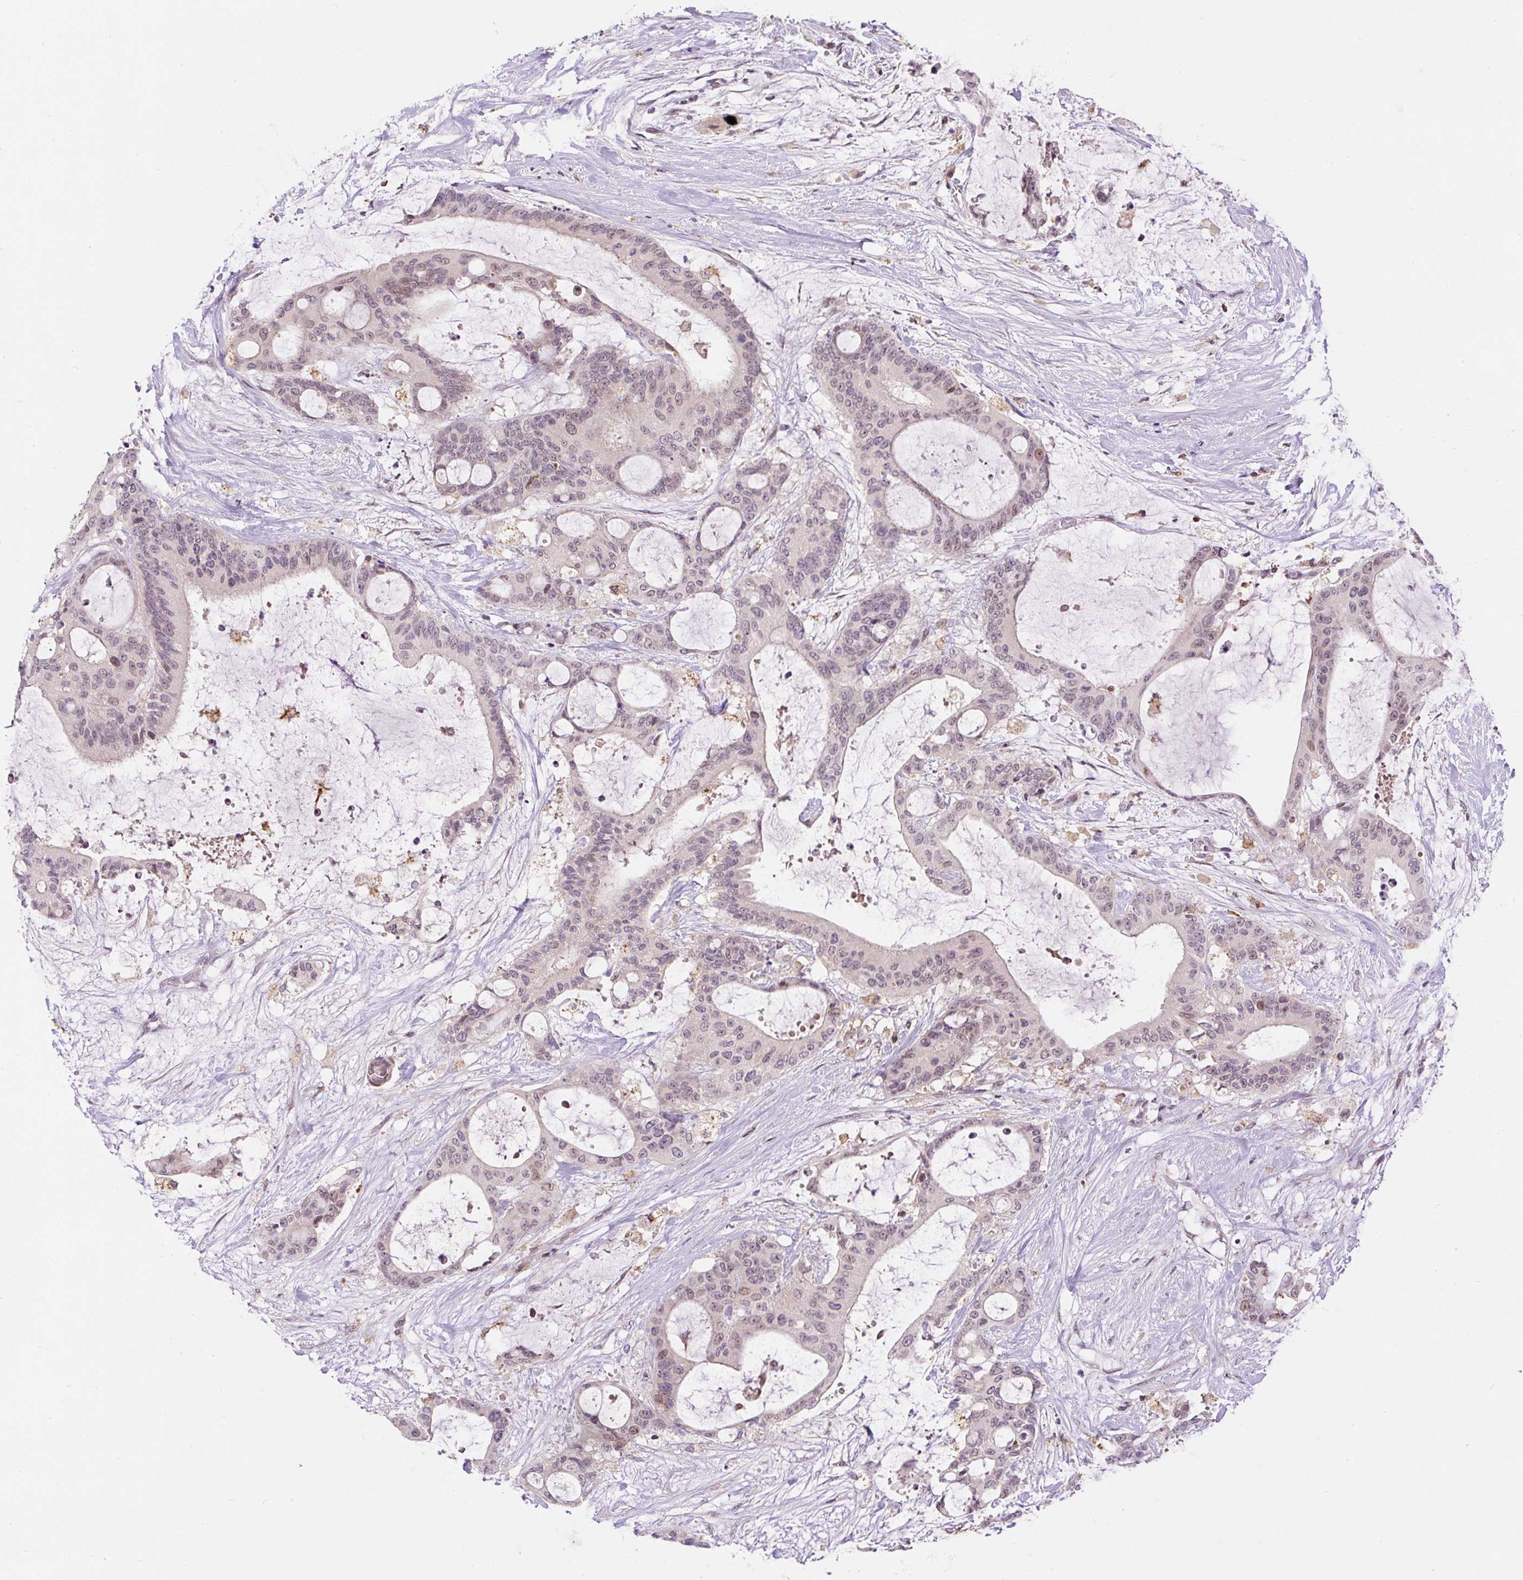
{"staining": {"intensity": "weak", "quantity": "25%-75%", "location": "nuclear"}, "tissue": "liver cancer", "cell_type": "Tumor cells", "image_type": "cancer", "snomed": [{"axis": "morphology", "description": "Normal tissue, NOS"}, {"axis": "morphology", "description": "Cholangiocarcinoma"}, {"axis": "topography", "description": "Liver"}, {"axis": "topography", "description": "Peripheral nerve tissue"}], "caption": "Protein analysis of liver cancer tissue shows weak nuclear positivity in about 25%-75% of tumor cells.", "gene": "CARD11", "patient": {"sex": "female", "age": 73}}